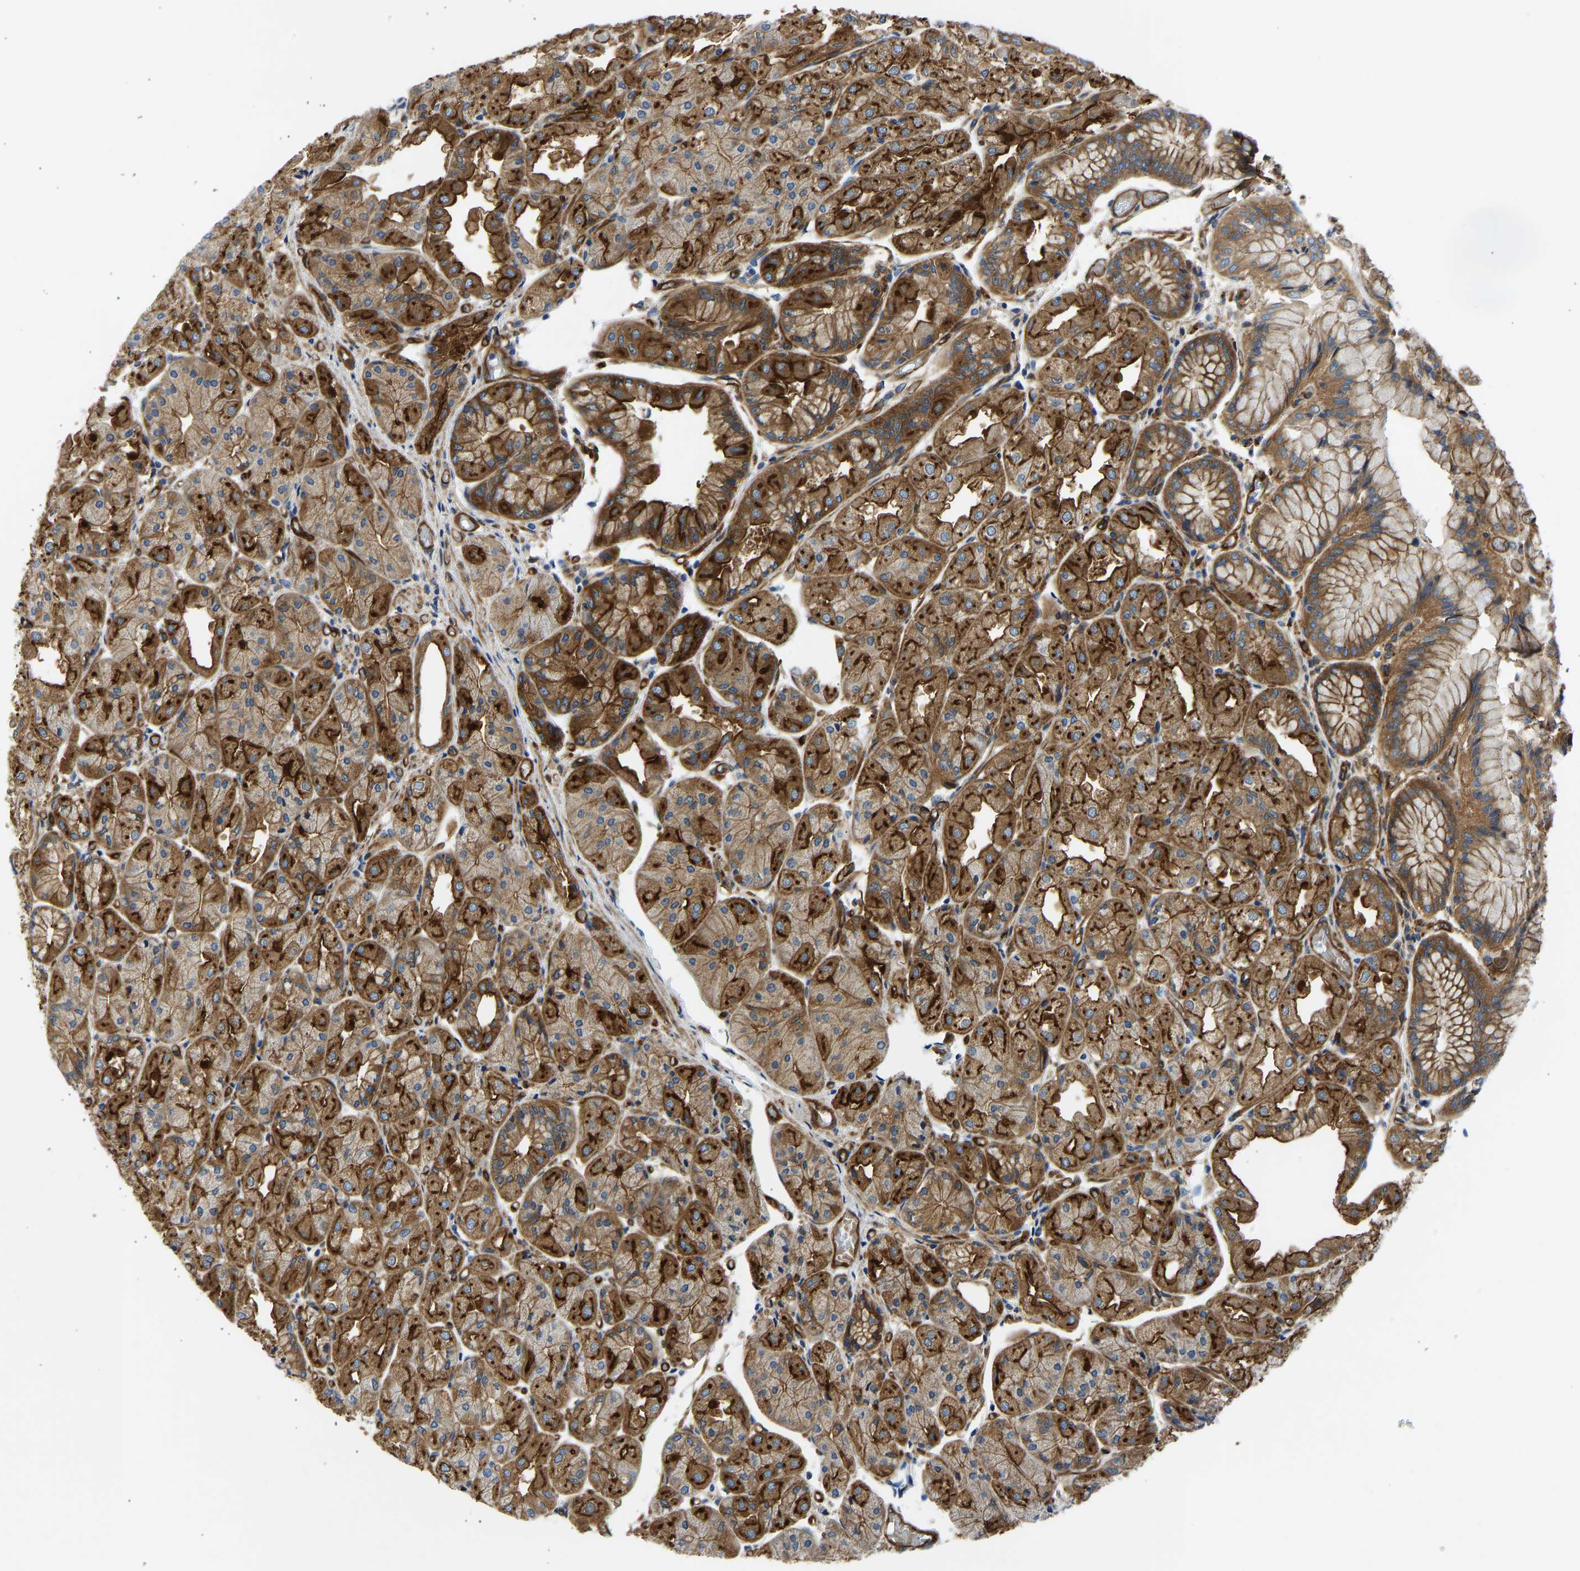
{"staining": {"intensity": "strong", "quantity": ">75%", "location": "cytoplasmic/membranous"}, "tissue": "stomach", "cell_type": "Glandular cells", "image_type": "normal", "snomed": [{"axis": "morphology", "description": "Normal tissue, NOS"}, {"axis": "topography", "description": "Stomach, upper"}], "caption": "Immunohistochemical staining of unremarkable stomach demonstrates high levels of strong cytoplasmic/membranous expression in about >75% of glandular cells.", "gene": "MYO1C", "patient": {"sex": "male", "age": 72}}